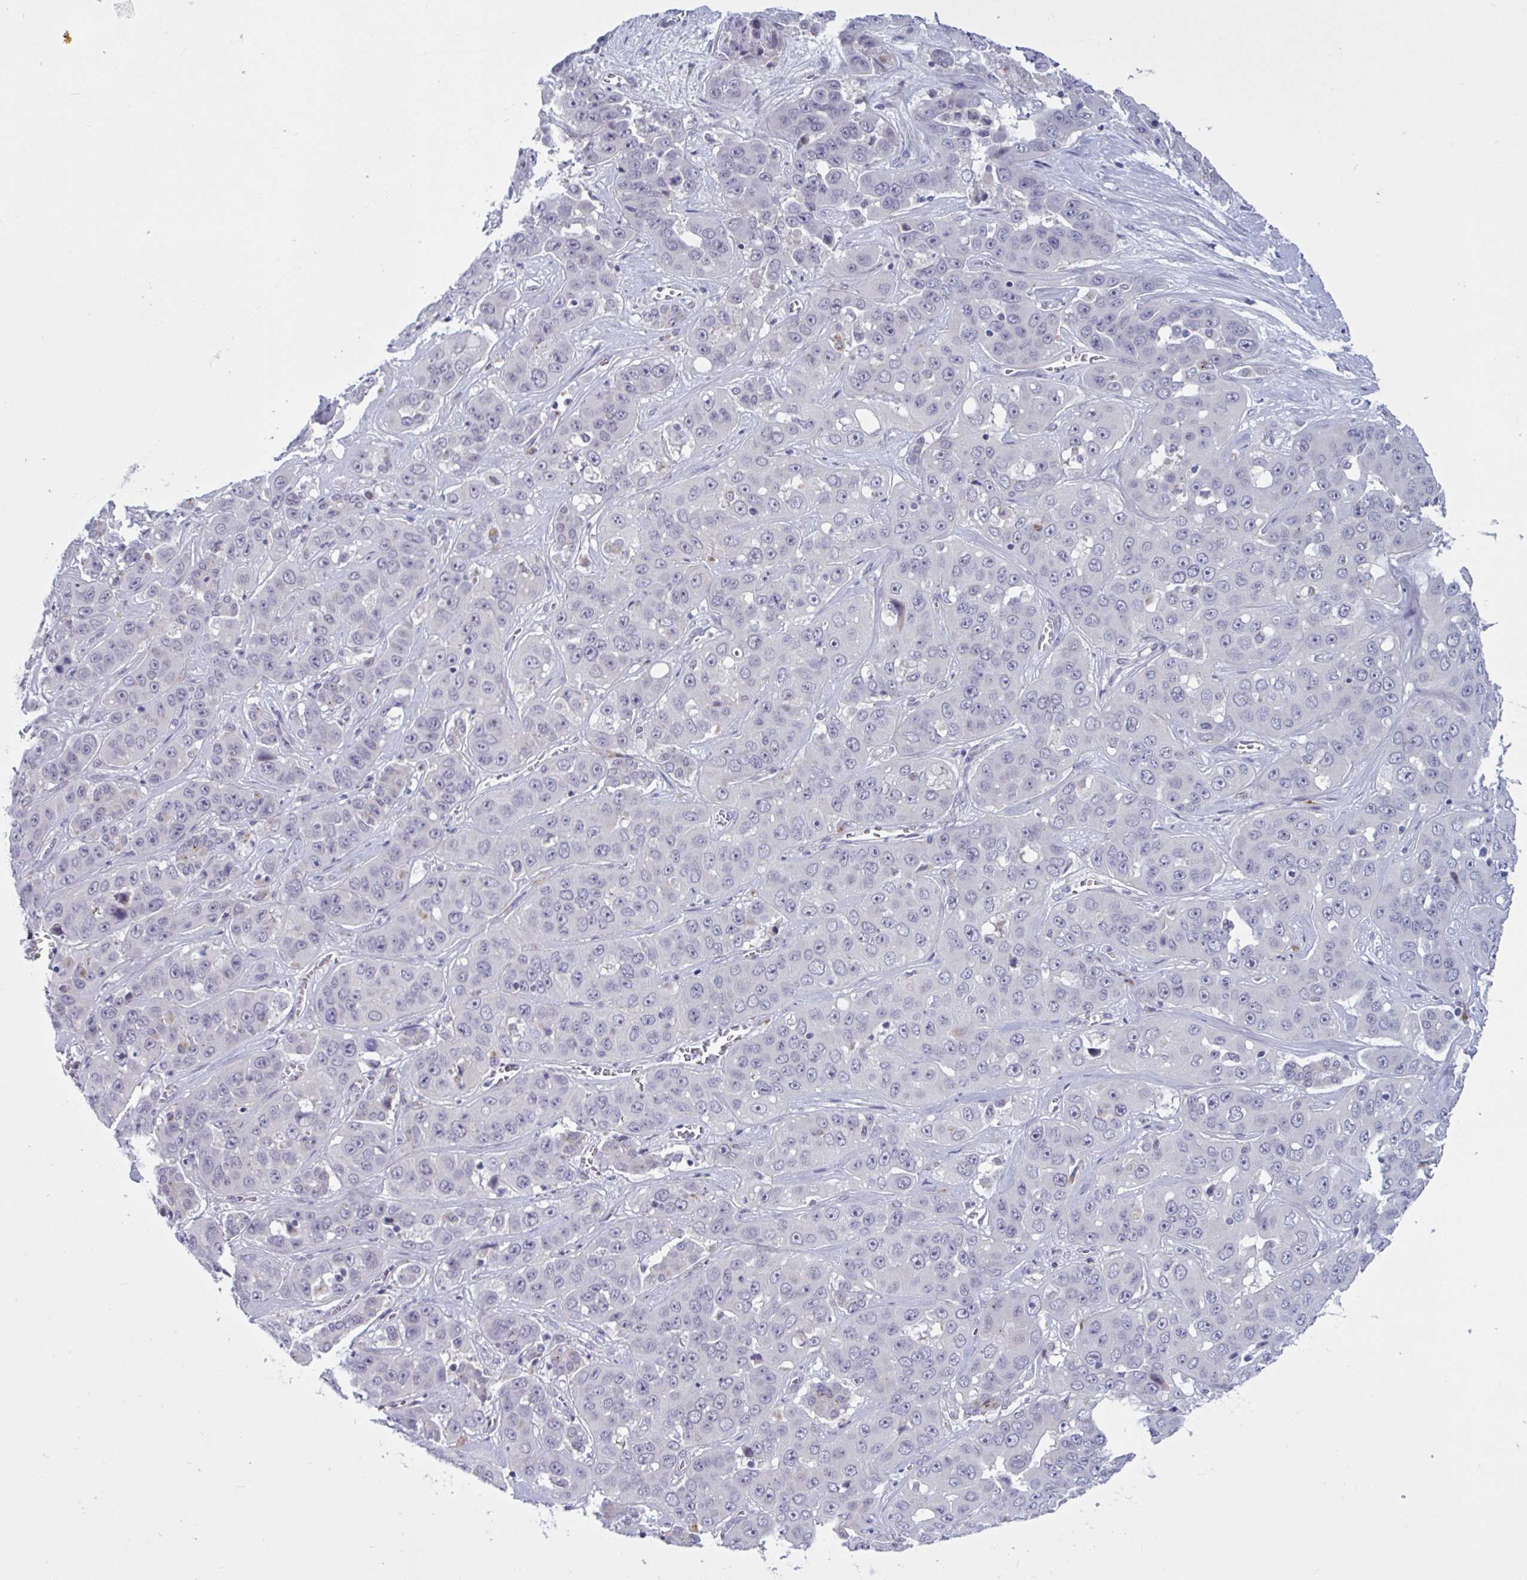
{"staining": {"intensity": "negative", "quantity": "none", "location": "none"}, "tissue": "liver cancer", "cell_type": "Tumor cells", "image_type": "cancer", "snomed": [{"axis": "morphology", "description": "Cholangiocarcinoma"}, {"axis": "topography", "description": "Liver"}], "caption": "IHC of cholangiocarcinoma (liver) exhibits no expression in tumor cells. (Brightfield microscopy of DAB (3,3'-diaminobenzidine) immunohistochemistry (IHC) at high magnification).", "gene": "TCEAL8", "patient": {"sex": "female", "age": 52}}